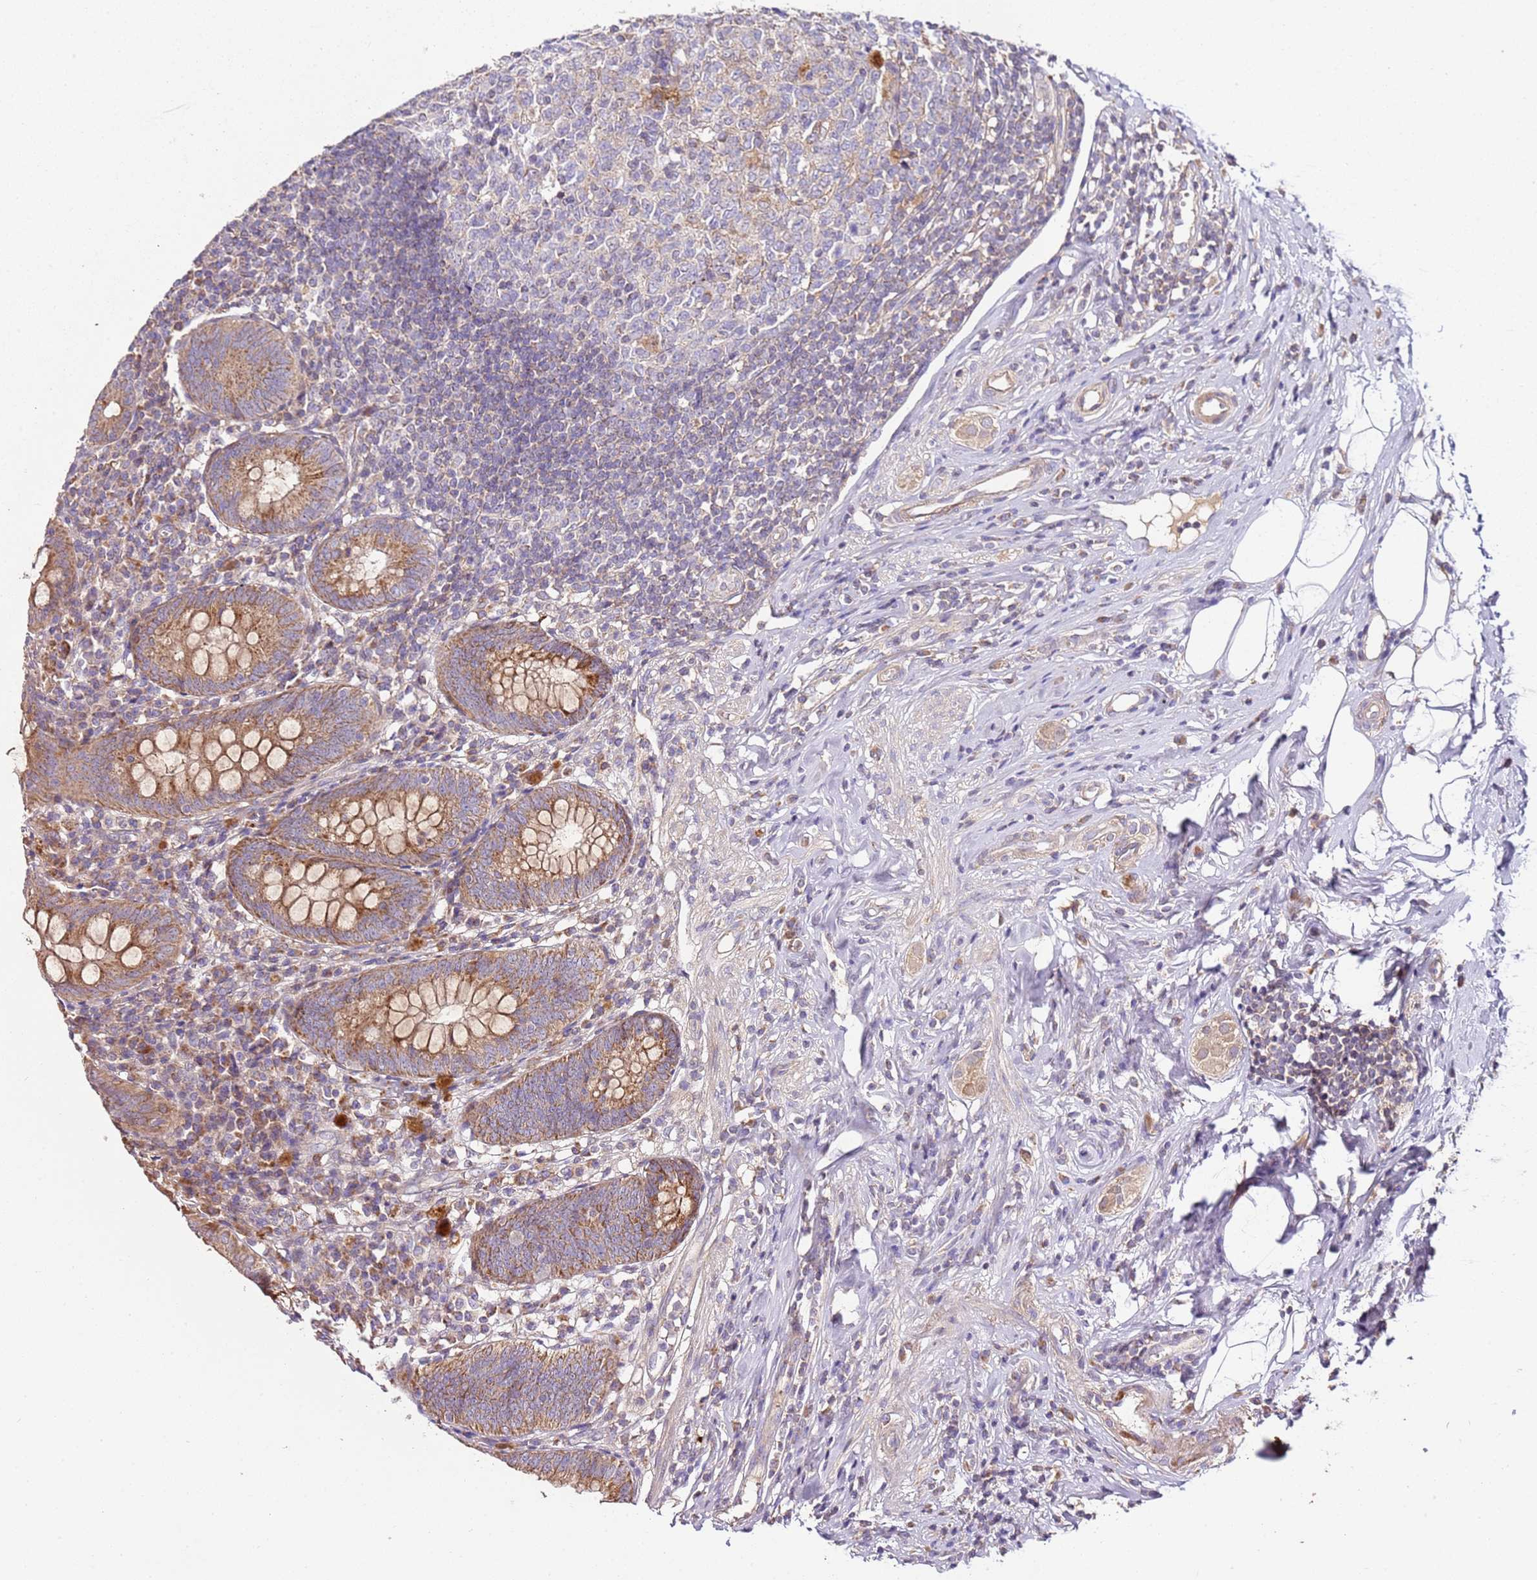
{"staining": {"intensity": "moderate", "quantity": ">75%", "location": "cytoplasmic/membranous"}, "tissue": "appendix", "cell_type": "Glandular cells", "image_type": "normal", "snomed": [{"axis": "morphology", "description": "Normal tissue, NOS"}, {"axis": "topography", "description": "Appendix"}], "caption": "IHC photomicrograph of unremarkable appendix: human appendix stained using immunohistochemistry (IHC) shows medium levels of moderate protein expression localized specifically in the cytoplasmic/membranous of glandular cells, appearing as a cytoplasmic/membranous brown color.", "gene": "KRTAP21", "patient": {"sex": "female", "age": 54}}